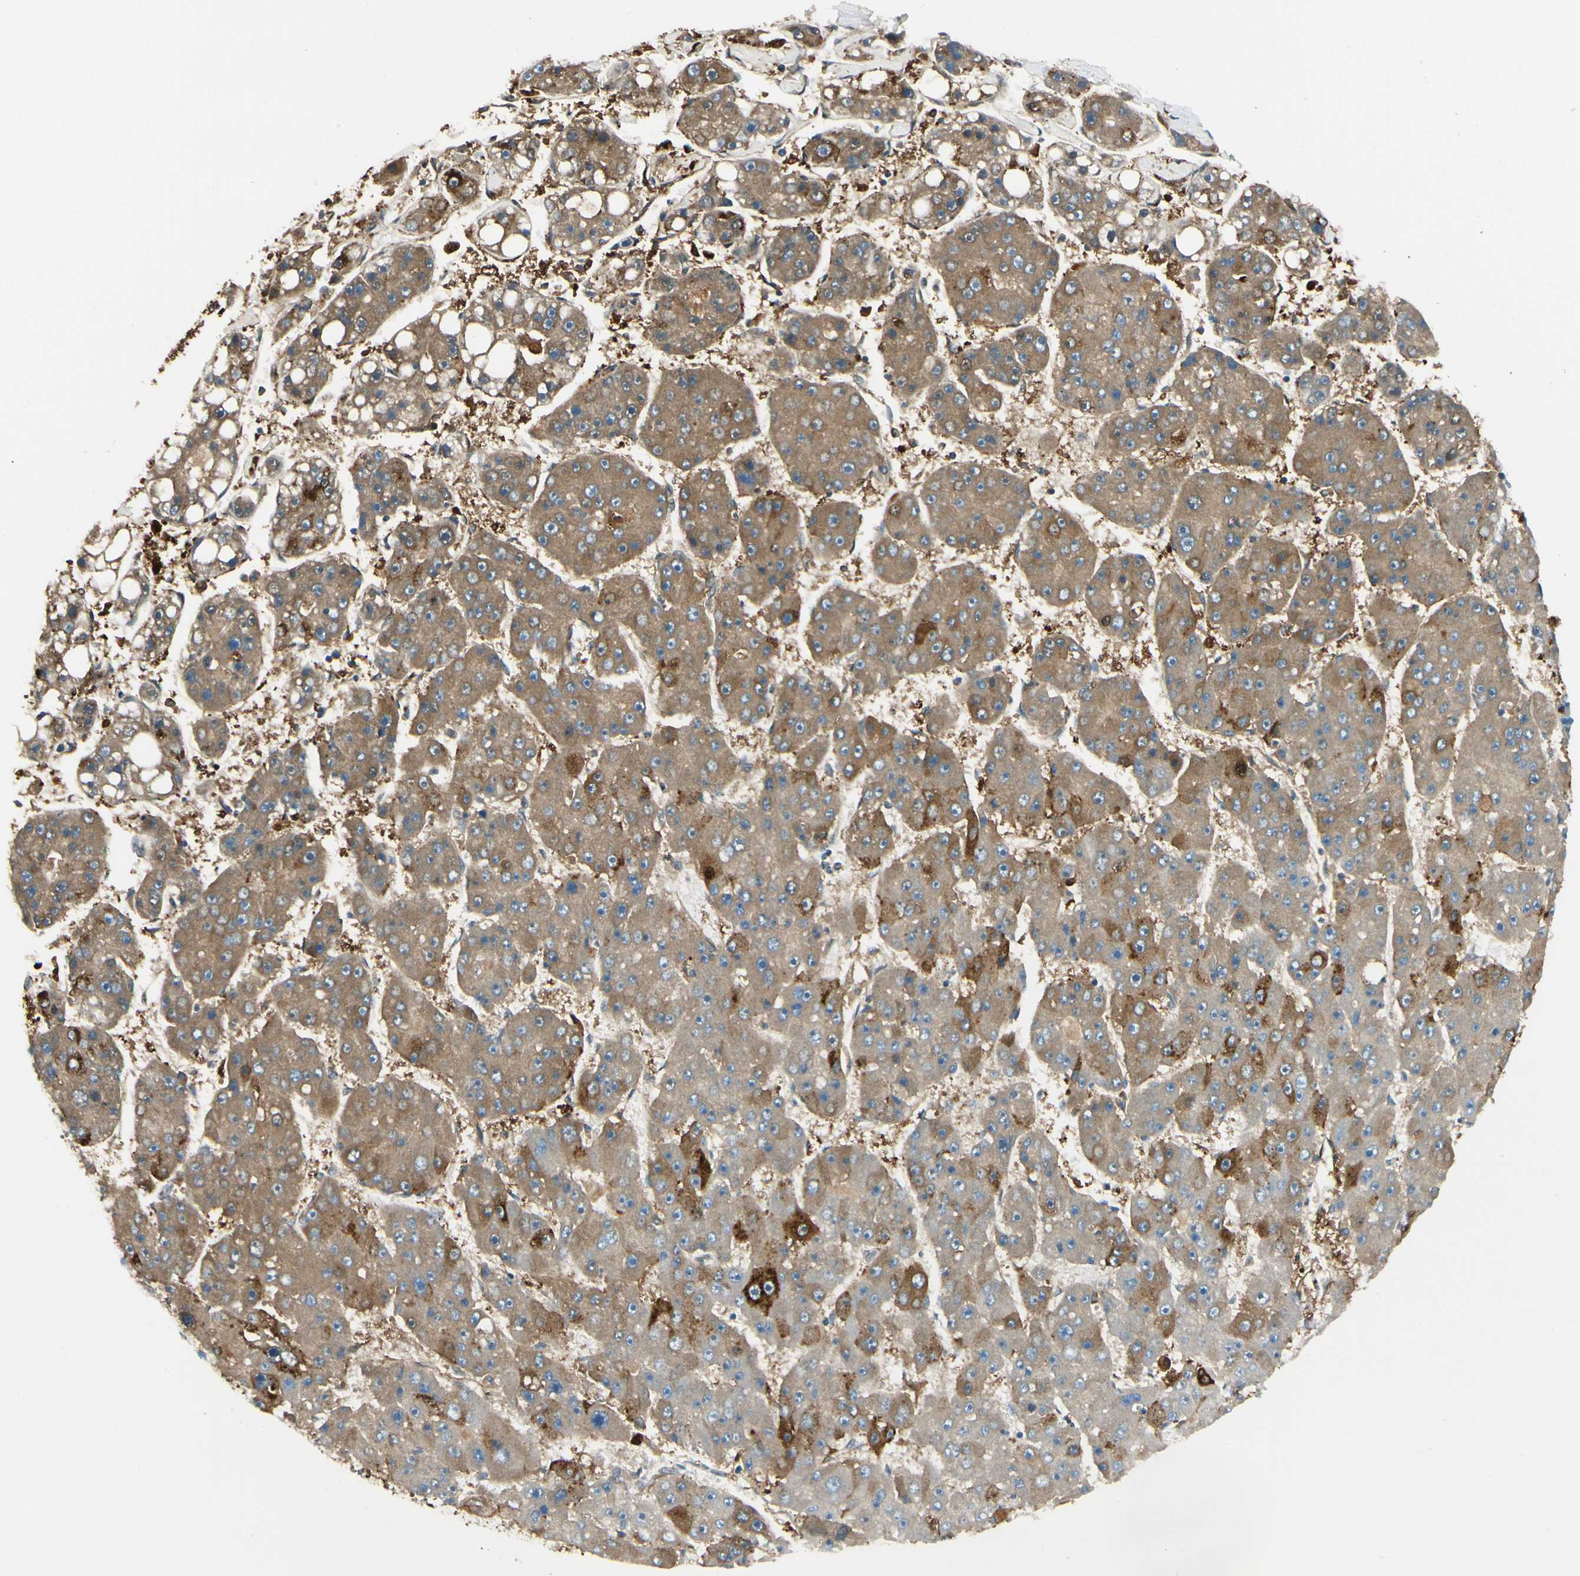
{"staining": {"intensity": "moderate", "quantity": ">75%", "location": "cytoplasmic/membranous"}, "tissue": "liver cancer", "cell_type": "Tumor cells", "image_type": "cancer", "snomed": [{"axis": "morphology", "description": "Carcinoma, Hepatocellular, NOS"}, {"axis": "topography", "description": "Liver"}], "caption": "Protein expression analysis of human liver hepatocellular carcinoma reveals moderate cytoplasmic/membranous positivity in approximately >75% of tumor cells.", "gene": "FTH1", "patient": {"sex": "female", "age": 61}}